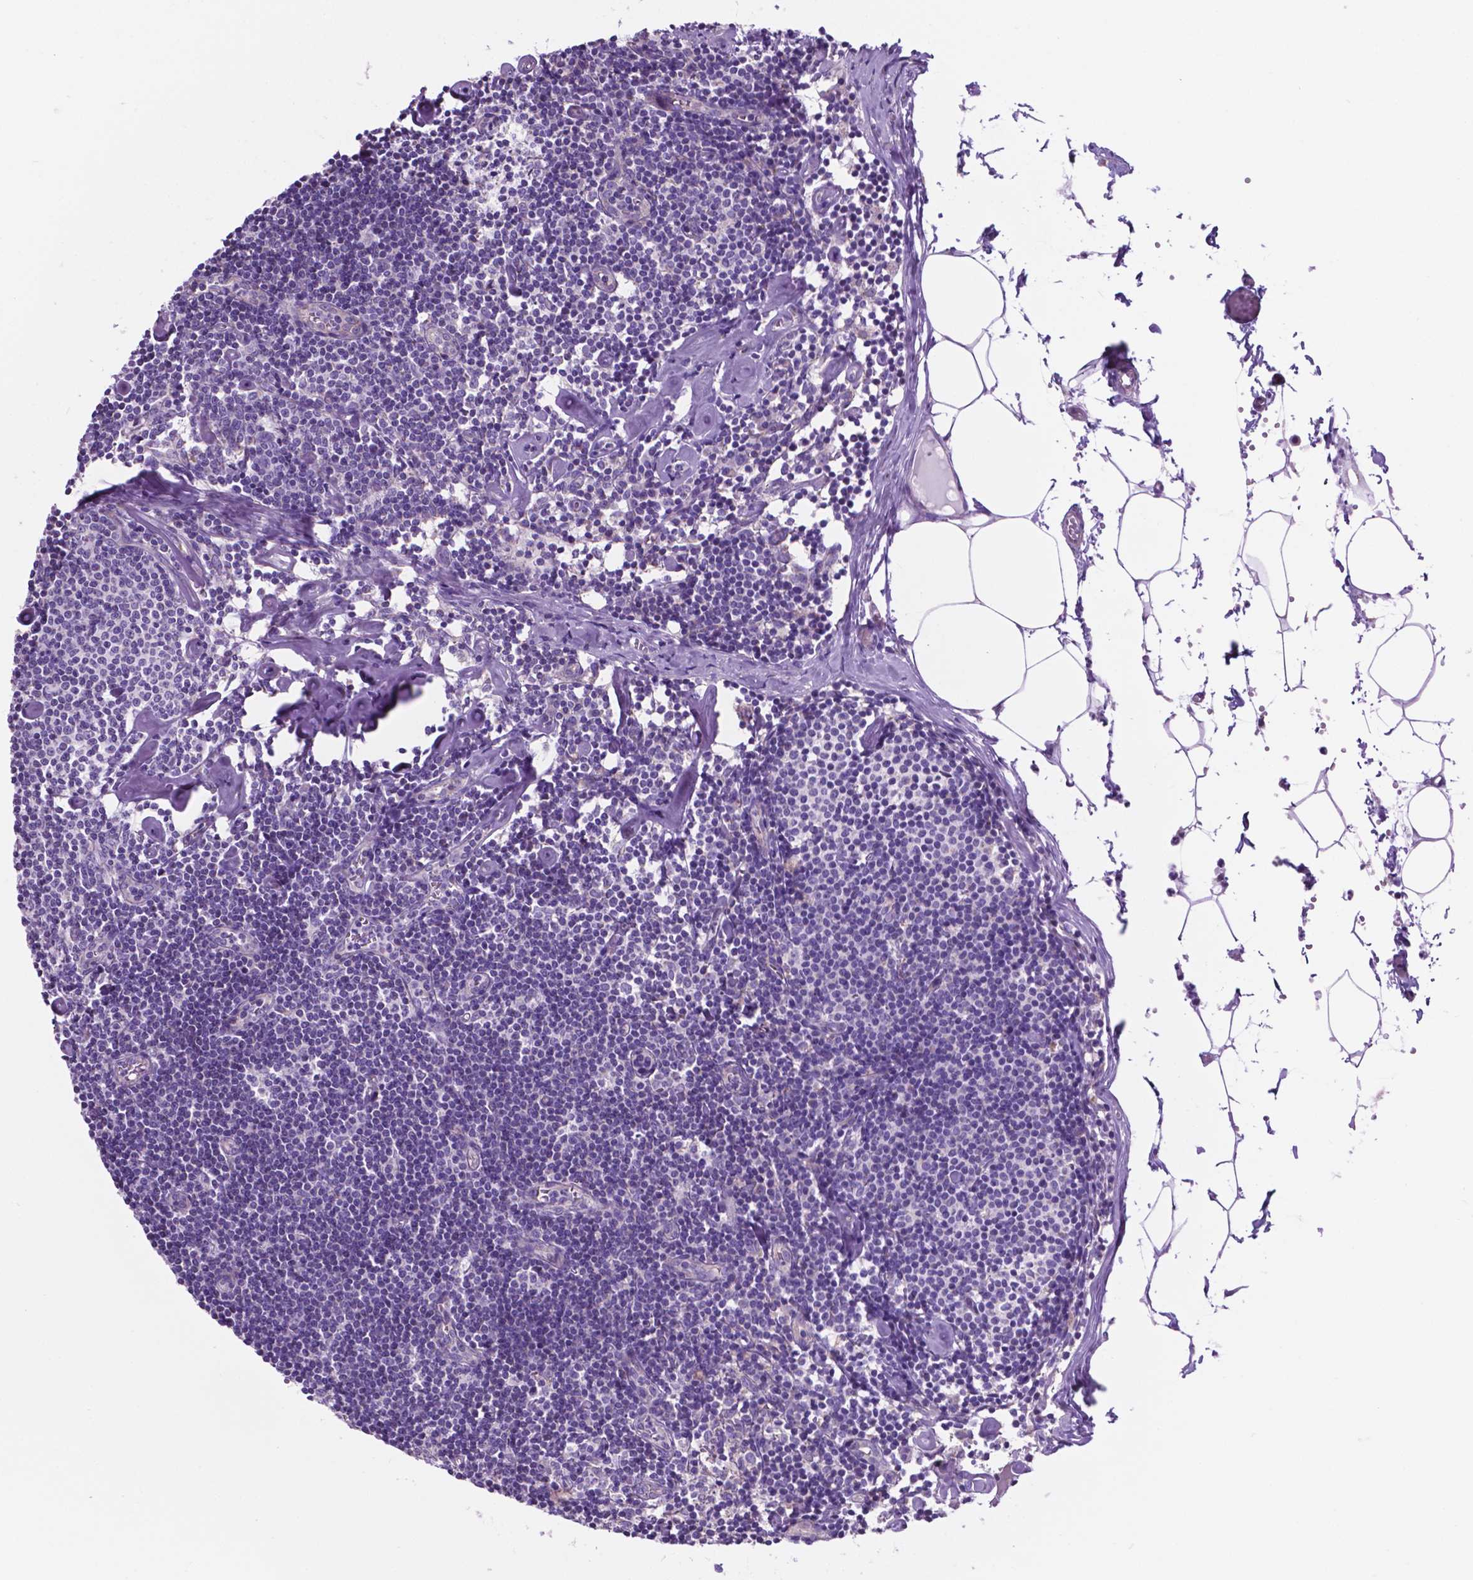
{"staining": {"intensity": "negative", "quantity": "none", "location": "none"}, "tissue": "lymph node", "cell_type": "Germinal center cells", "image_type": "normal", "snomed": [{"axis": "morphology", "description": "Normal tissue, NOS"}, {"axis": "topography", "description": "Lymph node"}], "caption": "The photomicrograph demonstrates no significant staining in germinal center cells of lymph node. (Stains: DAB (3,3'-diaminobenzidine) immunohistochemistry with hematoxylin counter stain, Microscopy: brightfield microscopy at high magnification).", "gene": "TMEM121B", "patient": {"sex": "female", "age": 42}}